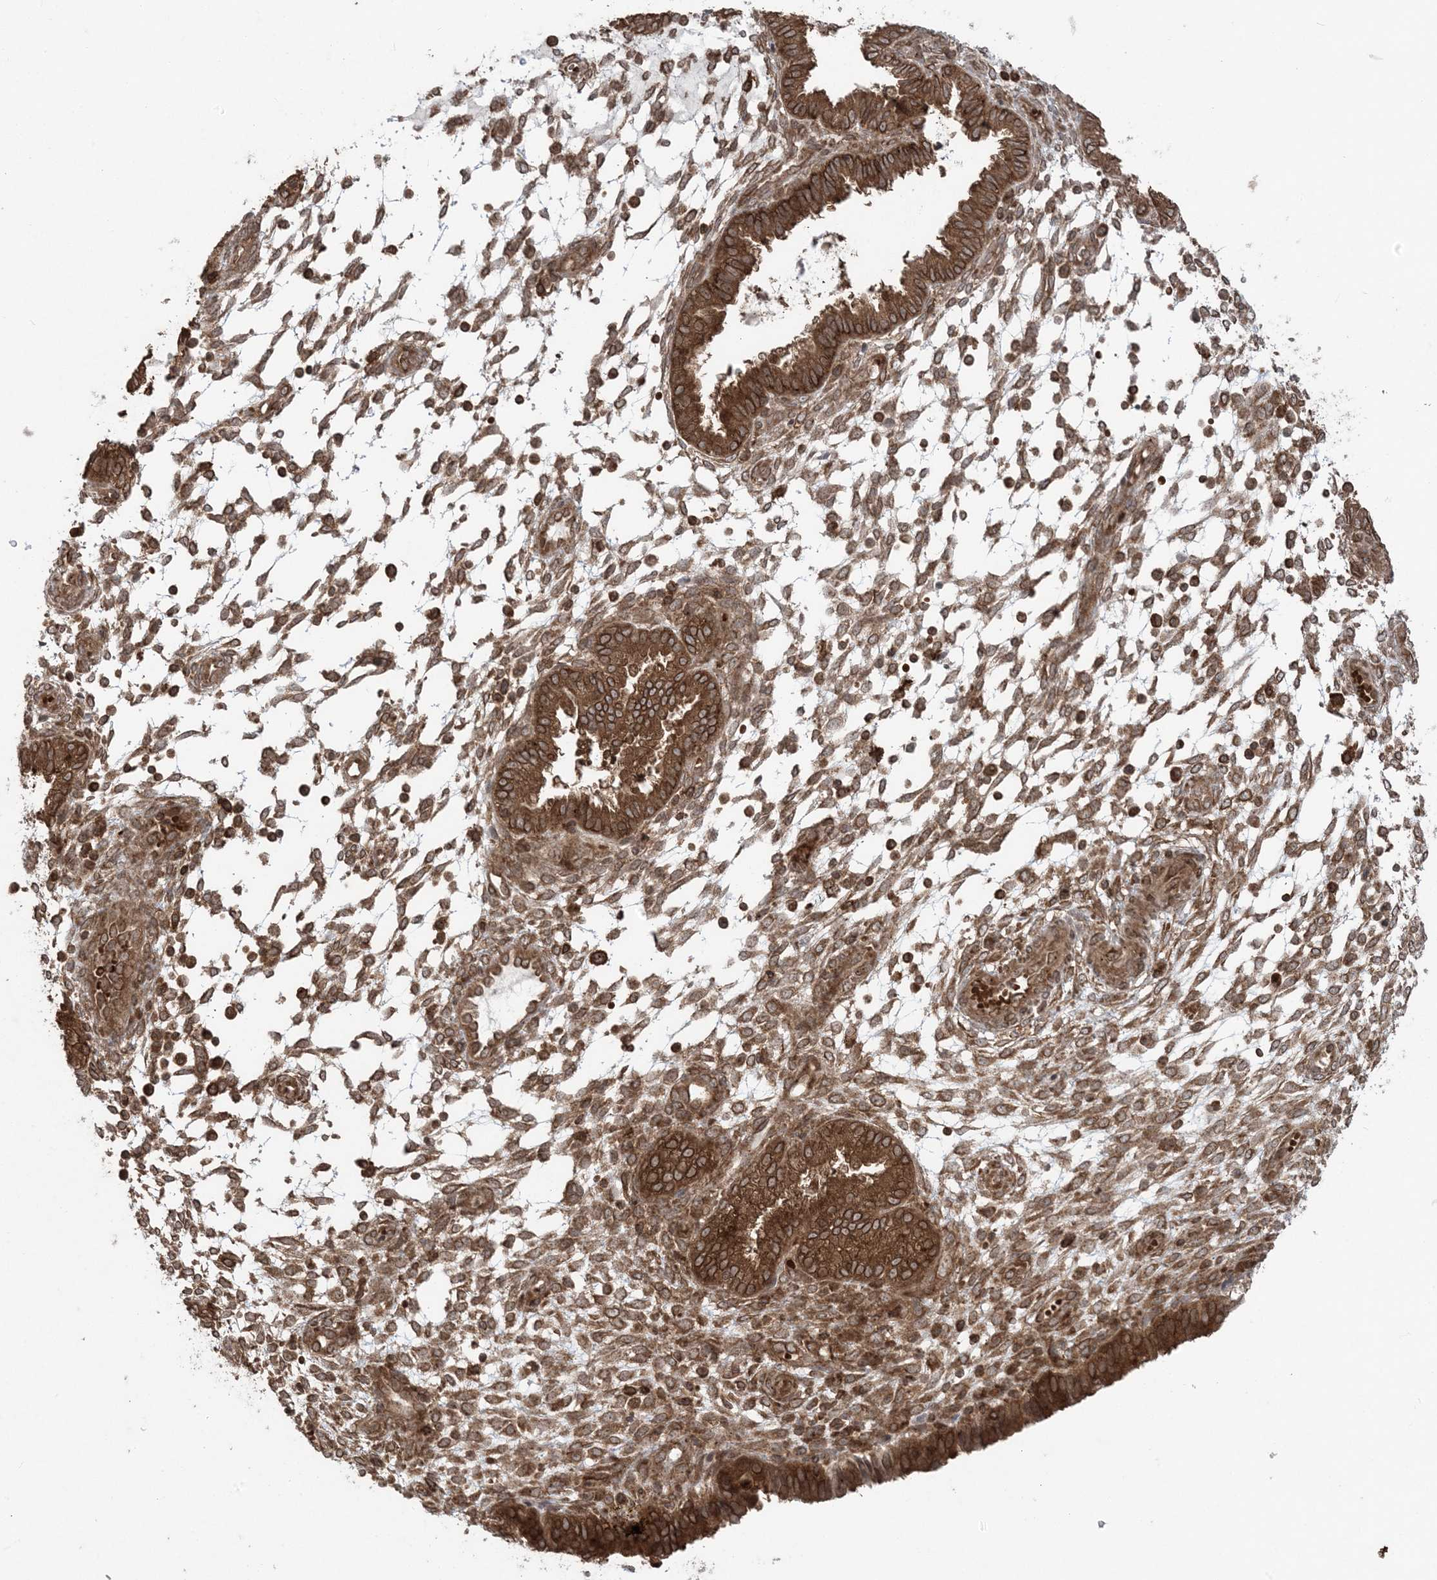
{"staining": {"intensity": "moderate", "quantity": ">75%", "location": "cytoplasmic/membranous"}, "tissue": "endometrium", "cell_type": "Cells in endometrial stroma", "image_type": "normal", "snomed": [{"axis": "morphology", "description": "Normal tissue, NOS"}, {"axis": "topography", "description": "Endometrium"}], "caption": "A brown stain shows moderate cytoplasmic/membranous staining of a protein in cells in endometrial stroma of unremarkable endometrium. The staining was performed using DAB, with brown indicating positive protein expression. Nuclei are stained blue with hematoxylin.", "gene": "DDX19B", "patient": {"sex": "female", "age": 33}}